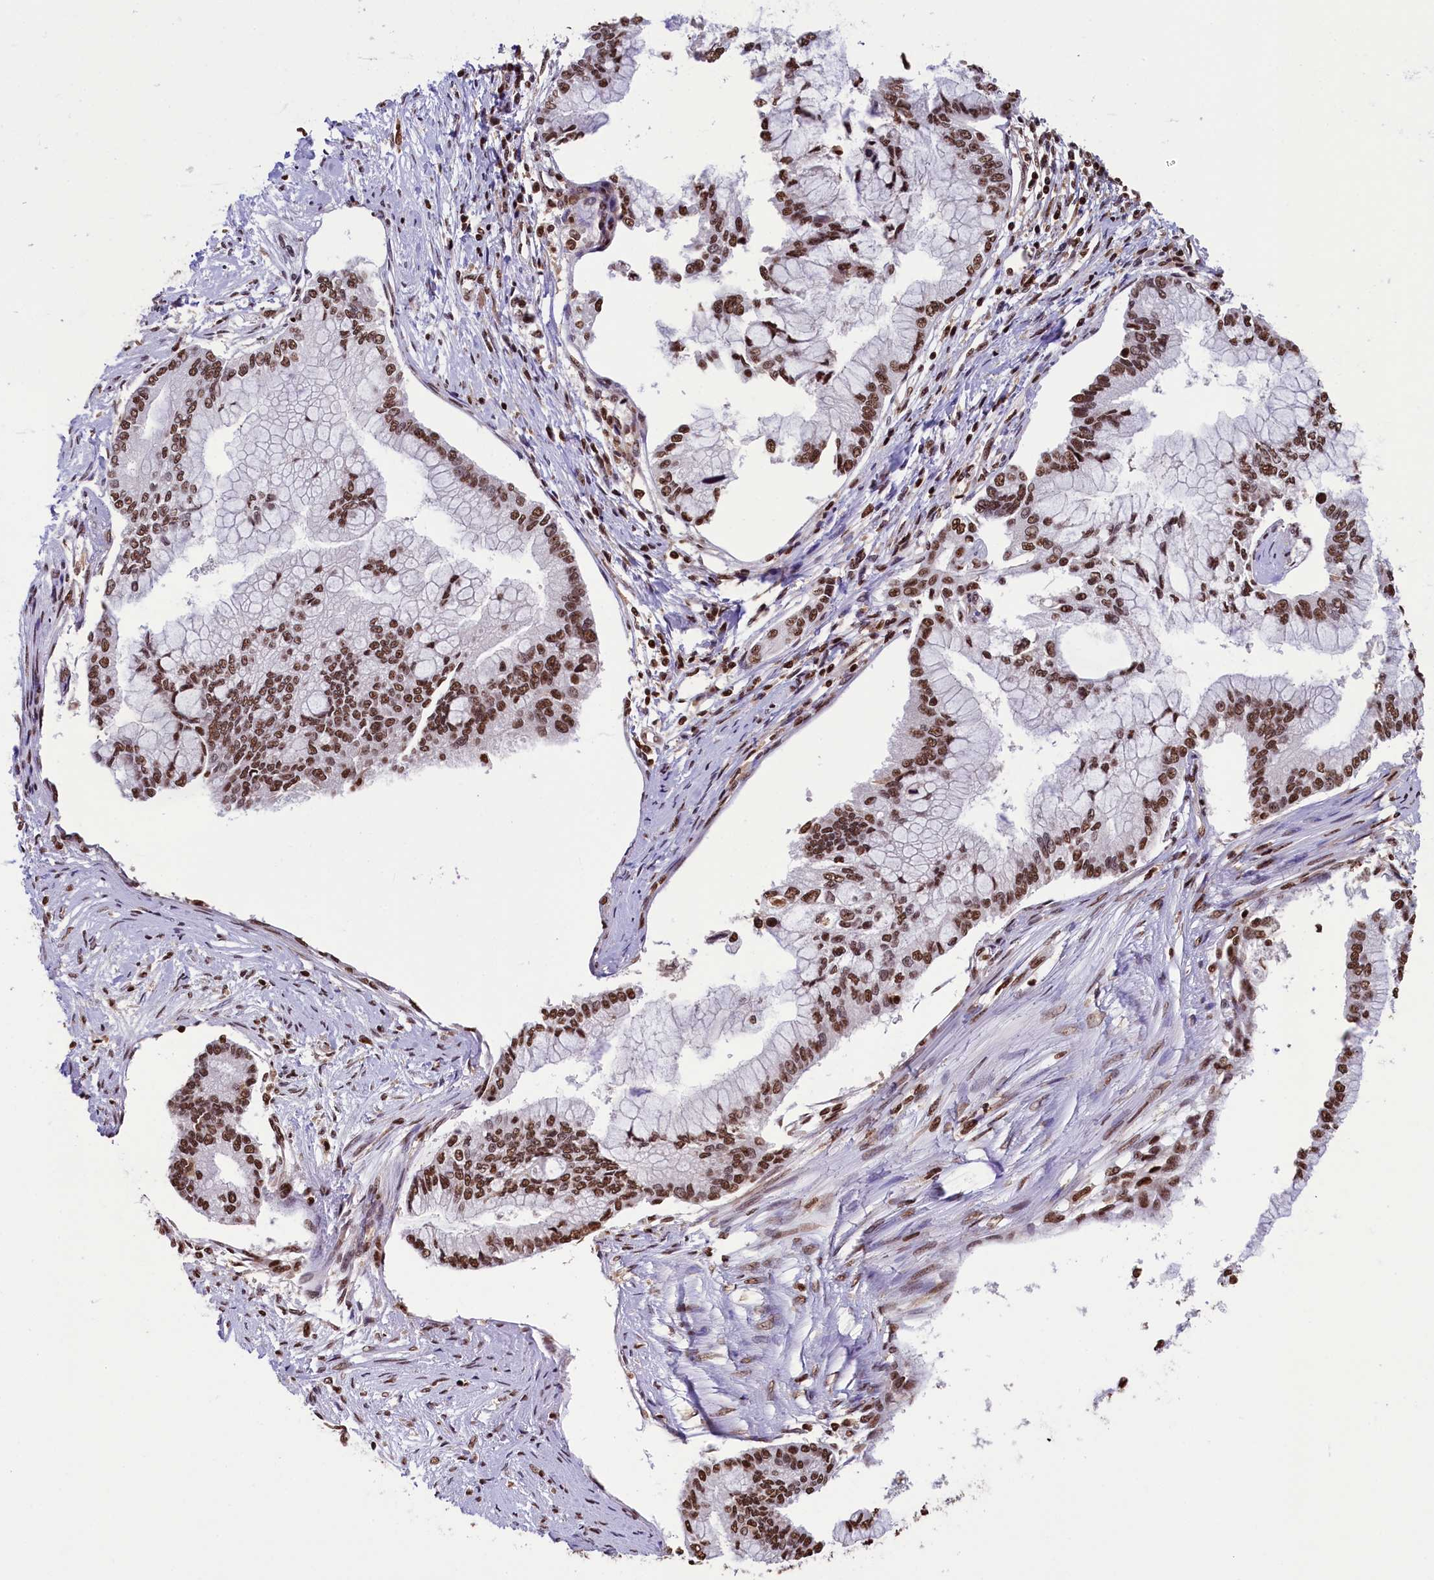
{"staining": {"intensity": "strong", "quantity": ">75%", "location": "nuclear"}, "tissue": "pancreatic cancer", "cell_type": "Tumor cells", "image_type": "cancer", "snomed": [{"axis": "morphology", "description": "Adenocarcinoma, NOS"}, {"axis": "topography", "description": "Pancreas"}], "caption": "Protein expression analysis of human adenocarcinoma (pancreatic) reveals strong nuclear staining in about >75% of tumor cells.", "gene": "SNRPD2", "patient": {"sex": "male", "age": 58}}